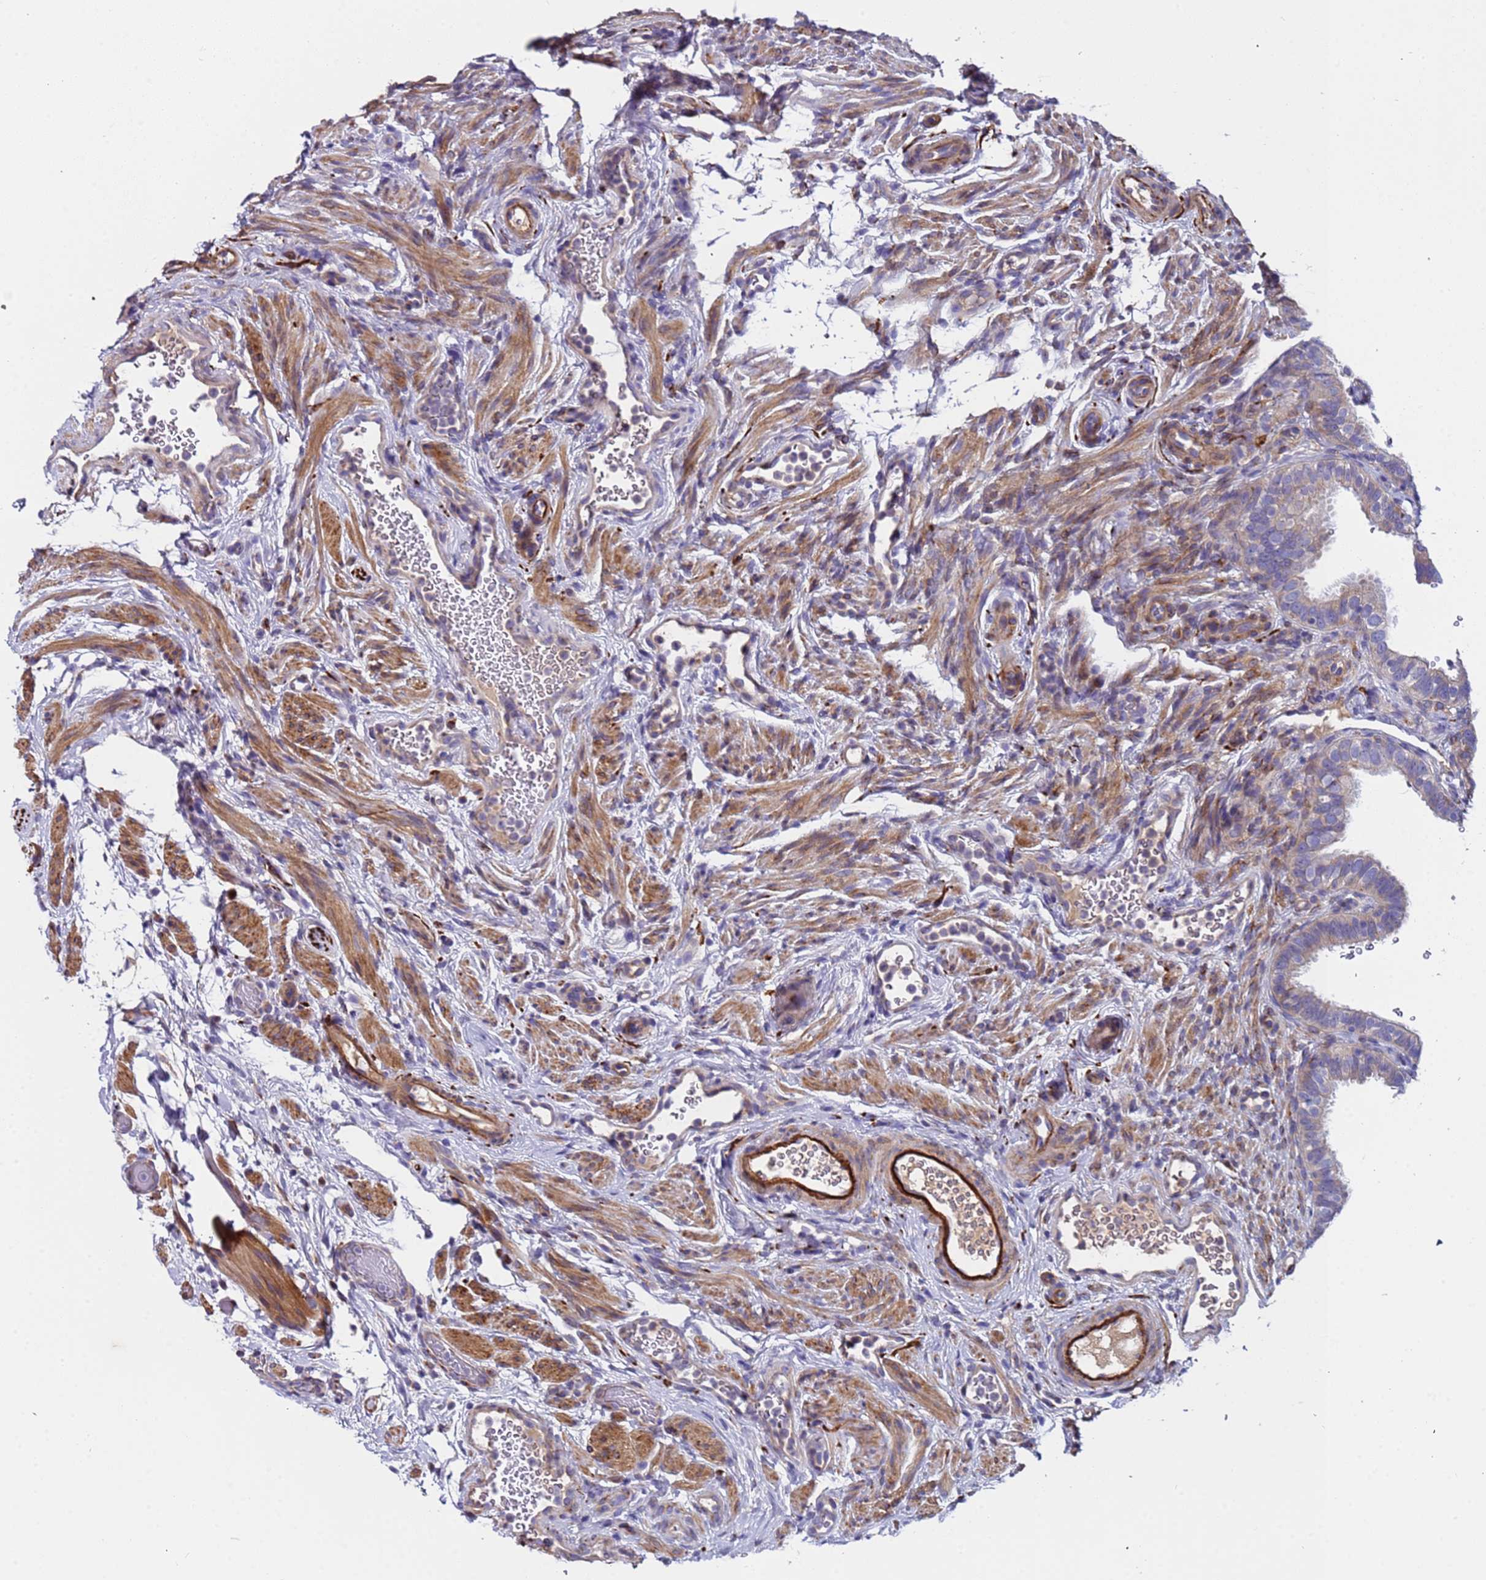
{"staining": {"intensity": "weak", "quantity": "25%-75%", "location": "cytoplasmic/membranous"}, "tissue": "fallopian tube", "cell_type": "Glandular cells", "image_type": "normal", "snomed": [{"axis": "morphology", "description": "Normal tissue, NOS"}, {"axis": "topography", "description": "Fallopian tube"}], "caption": "A high-resolution micrograph shows immunohistochemistry (IHC) staining of unremarkable fallopian tube, which displays weak cytoplasmic/membranous staining in about 25%-75% of glandular cells. (DAB IHC, brown staining for protein, blue staining for nuclei).", "gene": "PAQR7", "patient": {"sex": "female", "age": 41}}